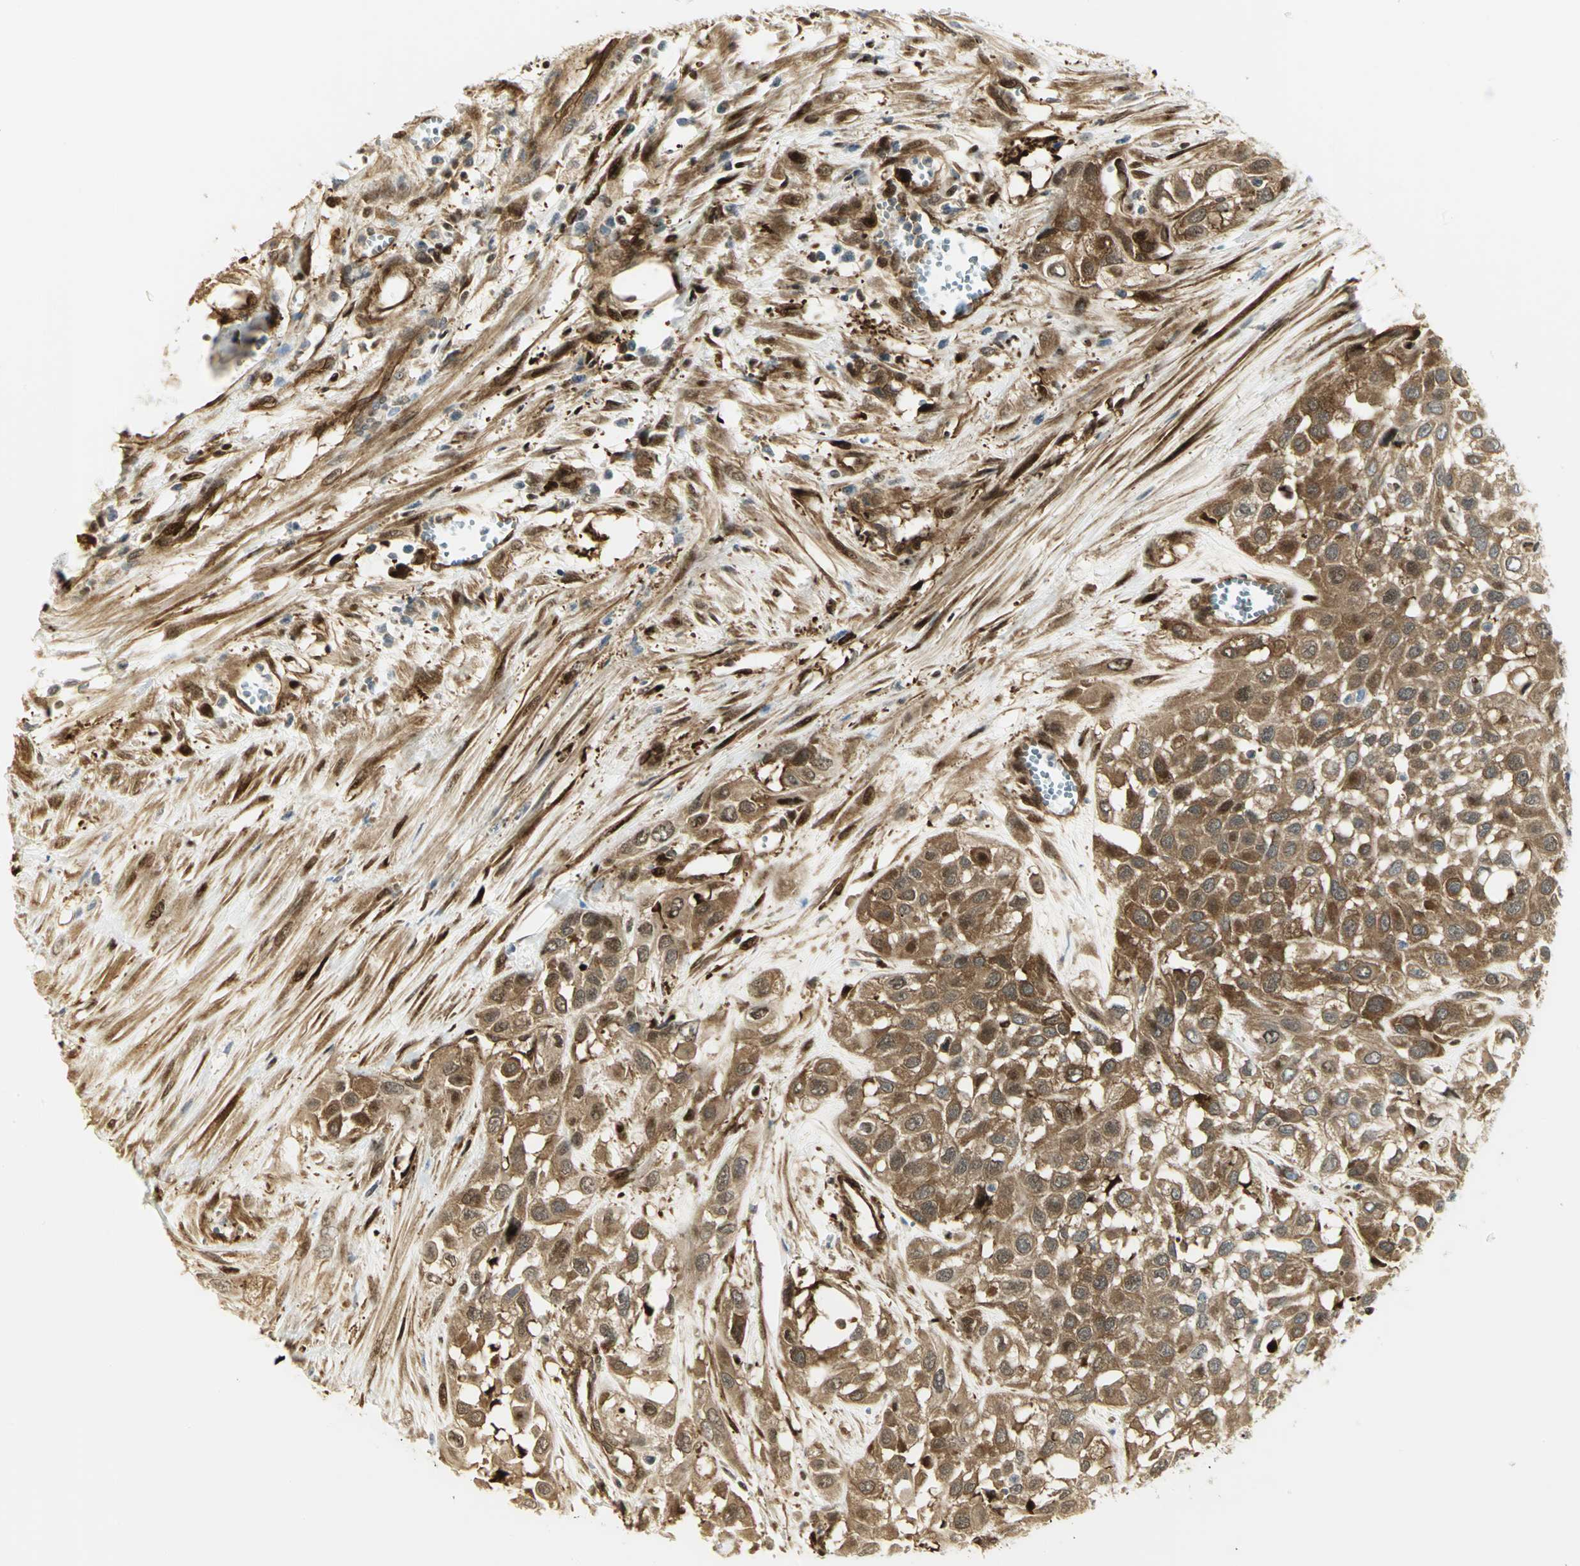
{"staining": {"intensity": "moderate", "quantity": ">75%", "location": "cytoplasmic/membranous"}, "tissue": "urothelial cancer", "cell_type": "Tumor cells", "image_type": "cancer", "snomed": [{"axis": "morphology", "description": "Urothelial carcinoma, High grade"}, {"axis": "topography", "description": "Urinary bladder"}], "caption": "Urothelial carcinoma (high-grade) was stained to show a protein in brown. There is medium levels of moderate cytoplasmic/membranous positivity in about >75% of tumor cells.", "gene": "EEA1", "patient": {"sex": "male", "age": 57}}